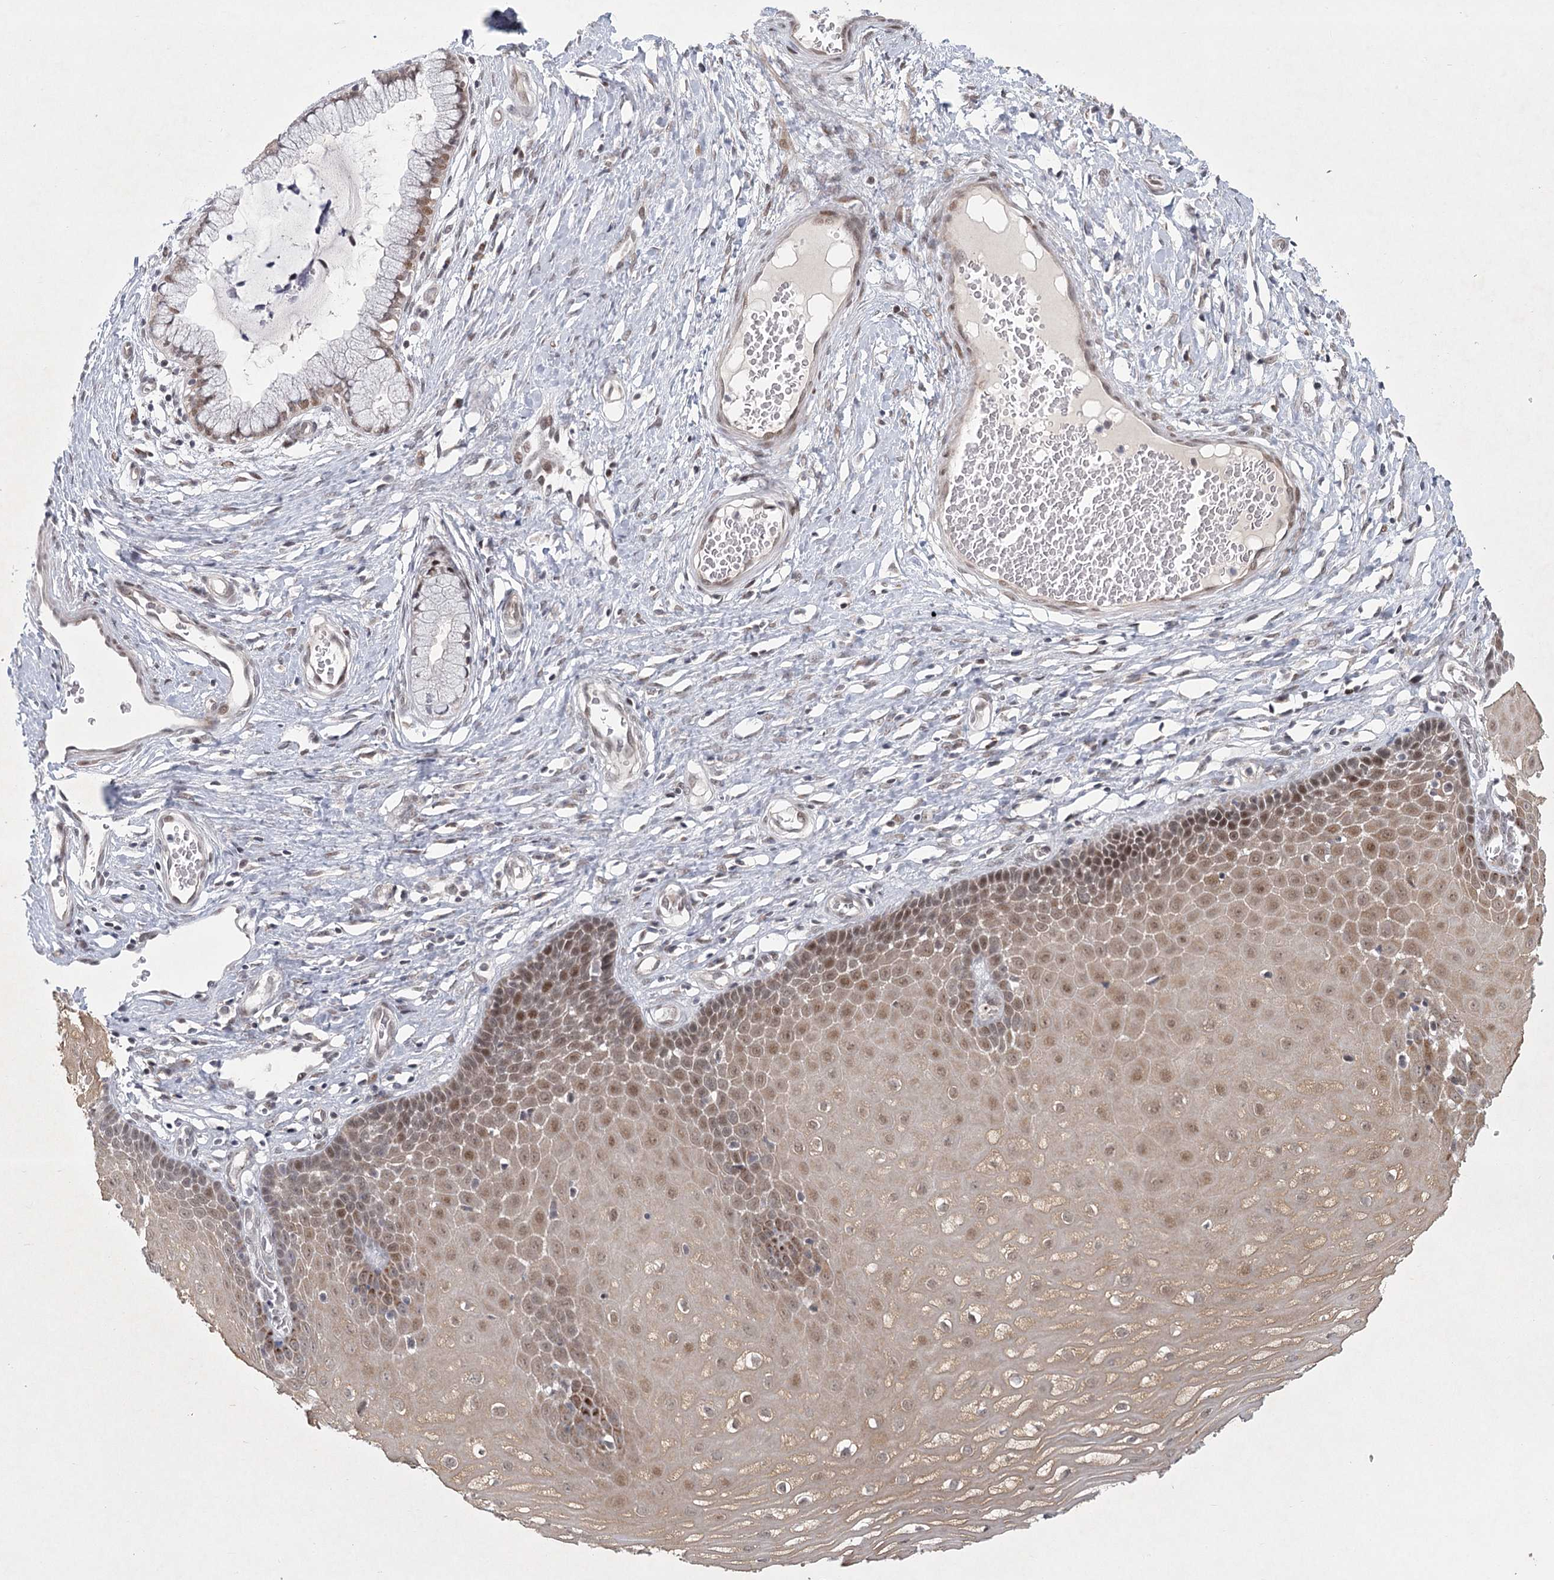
{"staining": {"intensity": "moderate", "quantity": ">75%", "location": "nuclear"}, "tissue": "cervix", "cell_type": "Glandular cells", "image_type": "normal", "snomed": [{"axis": "morphology", "description": "Normal tissue, NOS"}, {"axis": "topography", "description": "Cervix"}], "caption": "DAB immunohistochemical staining of benign cervix displays moderate nuclear protein expression in approximately >75% of glandular cells.", "gene": "CIB4", "patient": {"sex": "female", "age": 55}}